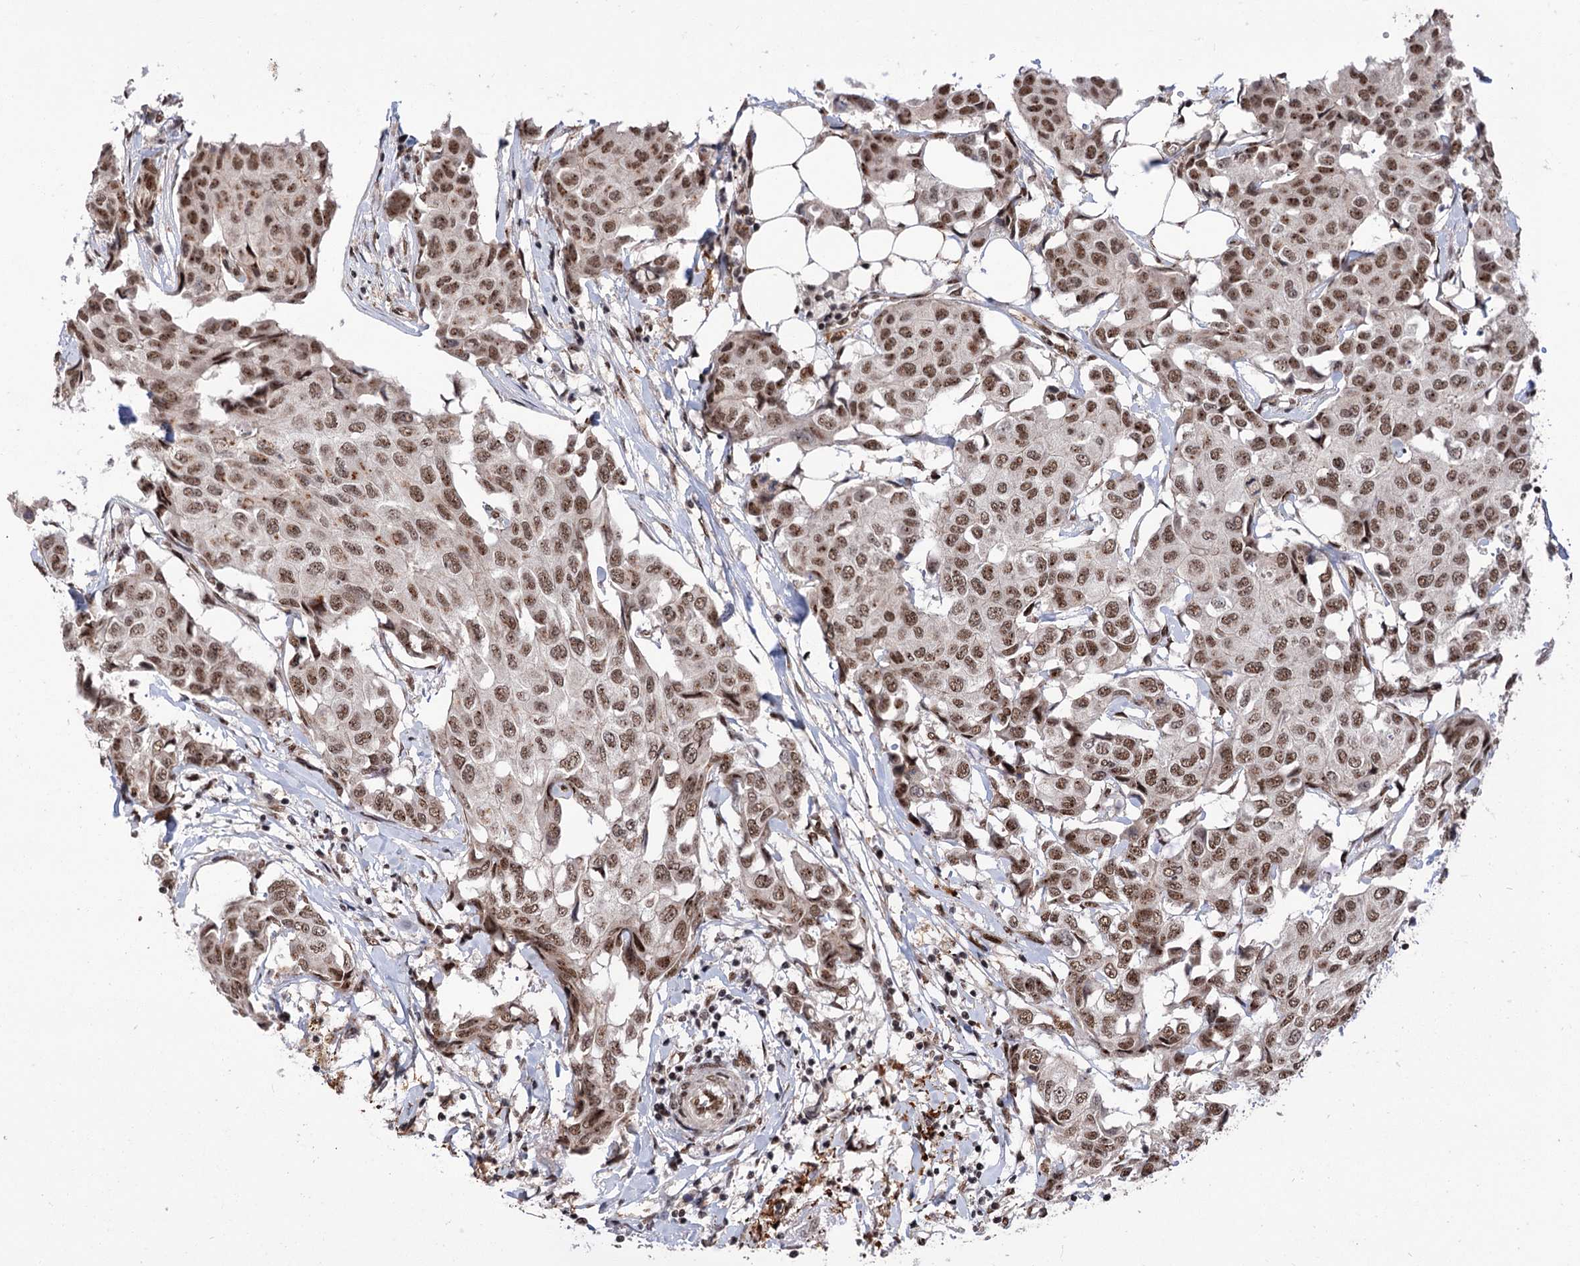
{"staining": {"intensity": "moderate", "quantity": ">75%", "location": "nuclear"}, "tissue": "breast cancer", "cell_type": "Tumor cells", "image_type": "cancer", "snomed": [{"axis": "morphology", "description": "Duct carcinoma"}, {"axis": "topography", "description": "Breast"}], "caption": "Breast cancer (infiltrating ductal carcinoma) stained for a protein shows moderate nuclear positivity in tumor cells.", "gene": "MAML1", "patient": {"sex": "female", "age": 80}}